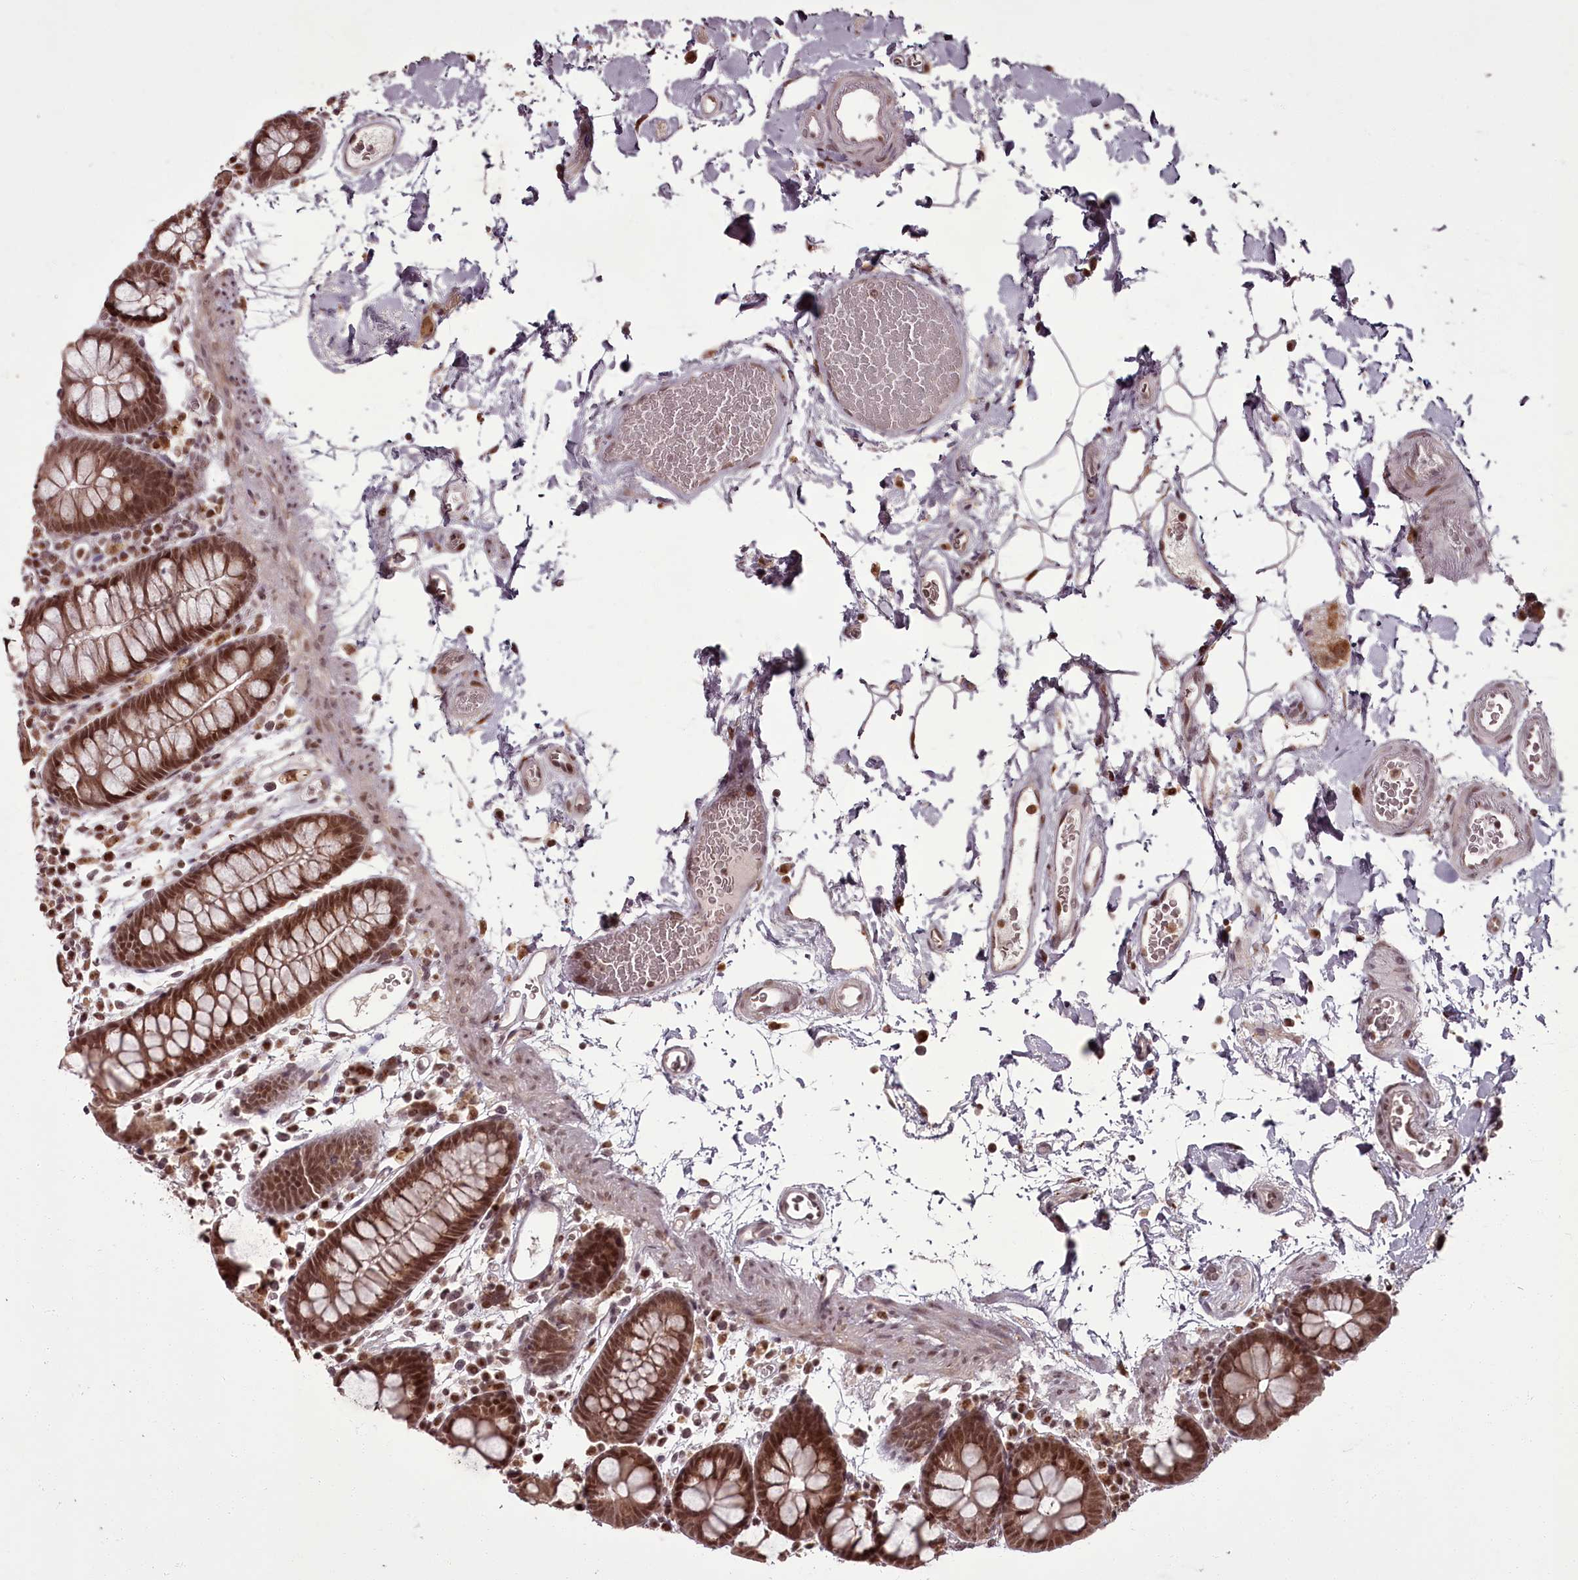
{"staining": {"intensity": "moderate", "quantity": ">75%", "location": "nuclear"}, "tissue": "colon", "cell_type": "Endothelial cells", "image_type": "normal", "snomed": [{"axis": "morphology", "description": "Normal tissue, NOS"}, {"axis": "topography", "description": "Colon"}], "caption": "A photomicrograph of colon stained for a protein demonstrates moderate nuclear brown staining in endothelial cells.", "gene": "CEP83", "patient": {"sex": "male", "age": 75}}